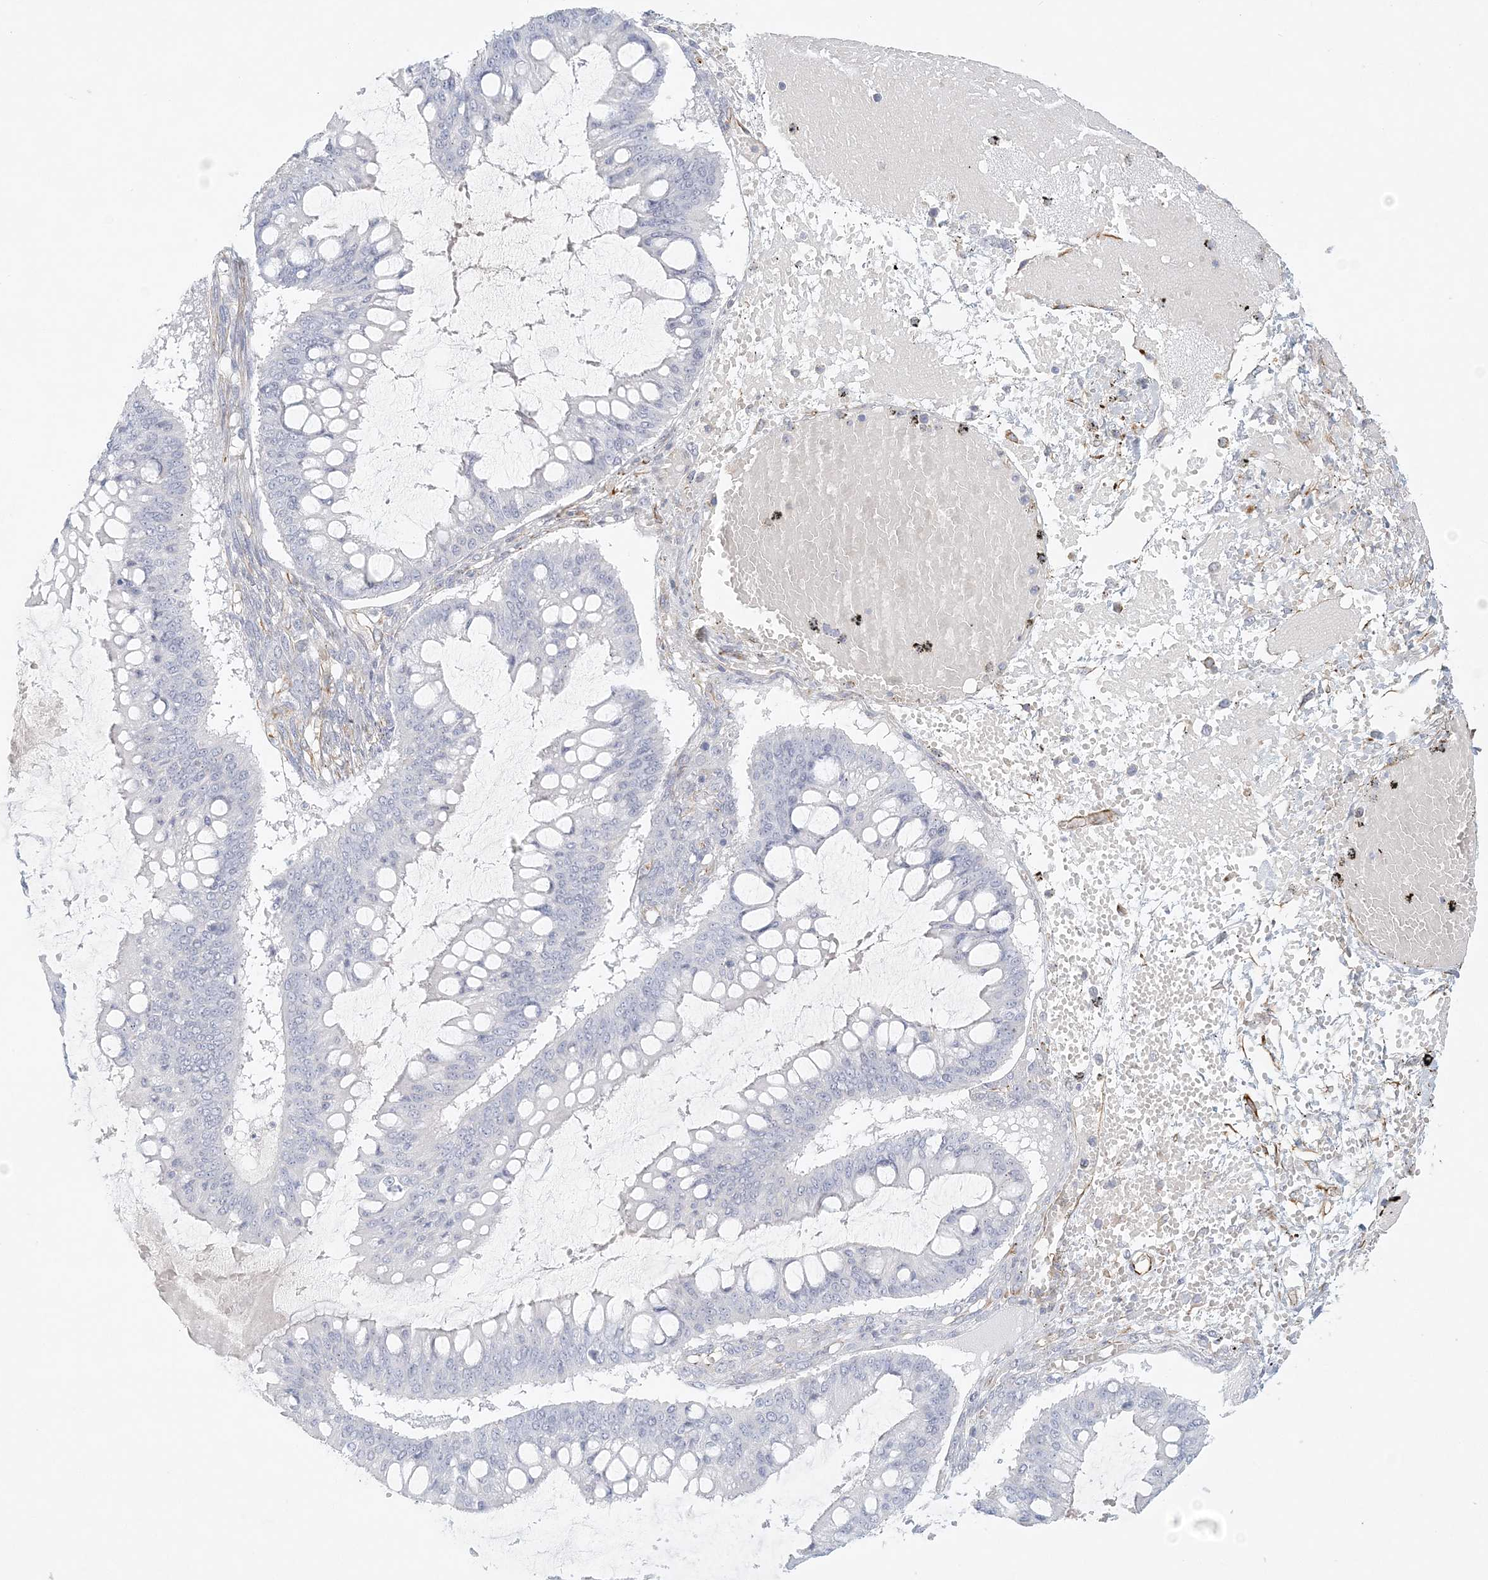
{"staining": {"intensity": "negative", "quantity": "none", "location": "none"}, "tissue": "ovarian cancer", "cell_type": "Tumor cells", "image_type": "cancer", "snomed": [{"axis": "morphology", "description": "Cystadenocarcinoma, mucinous, NOS"}, {"axis": "topography", "description": "Ovary"}], "caption": "A photomicrograph of ovarian cancer stained for a protein demonstrates no brown staining in tumor cells. Nuclei are stained in blue.", "gene": "DMRTB1", "patient": {"sex": "female", "age": 73}}